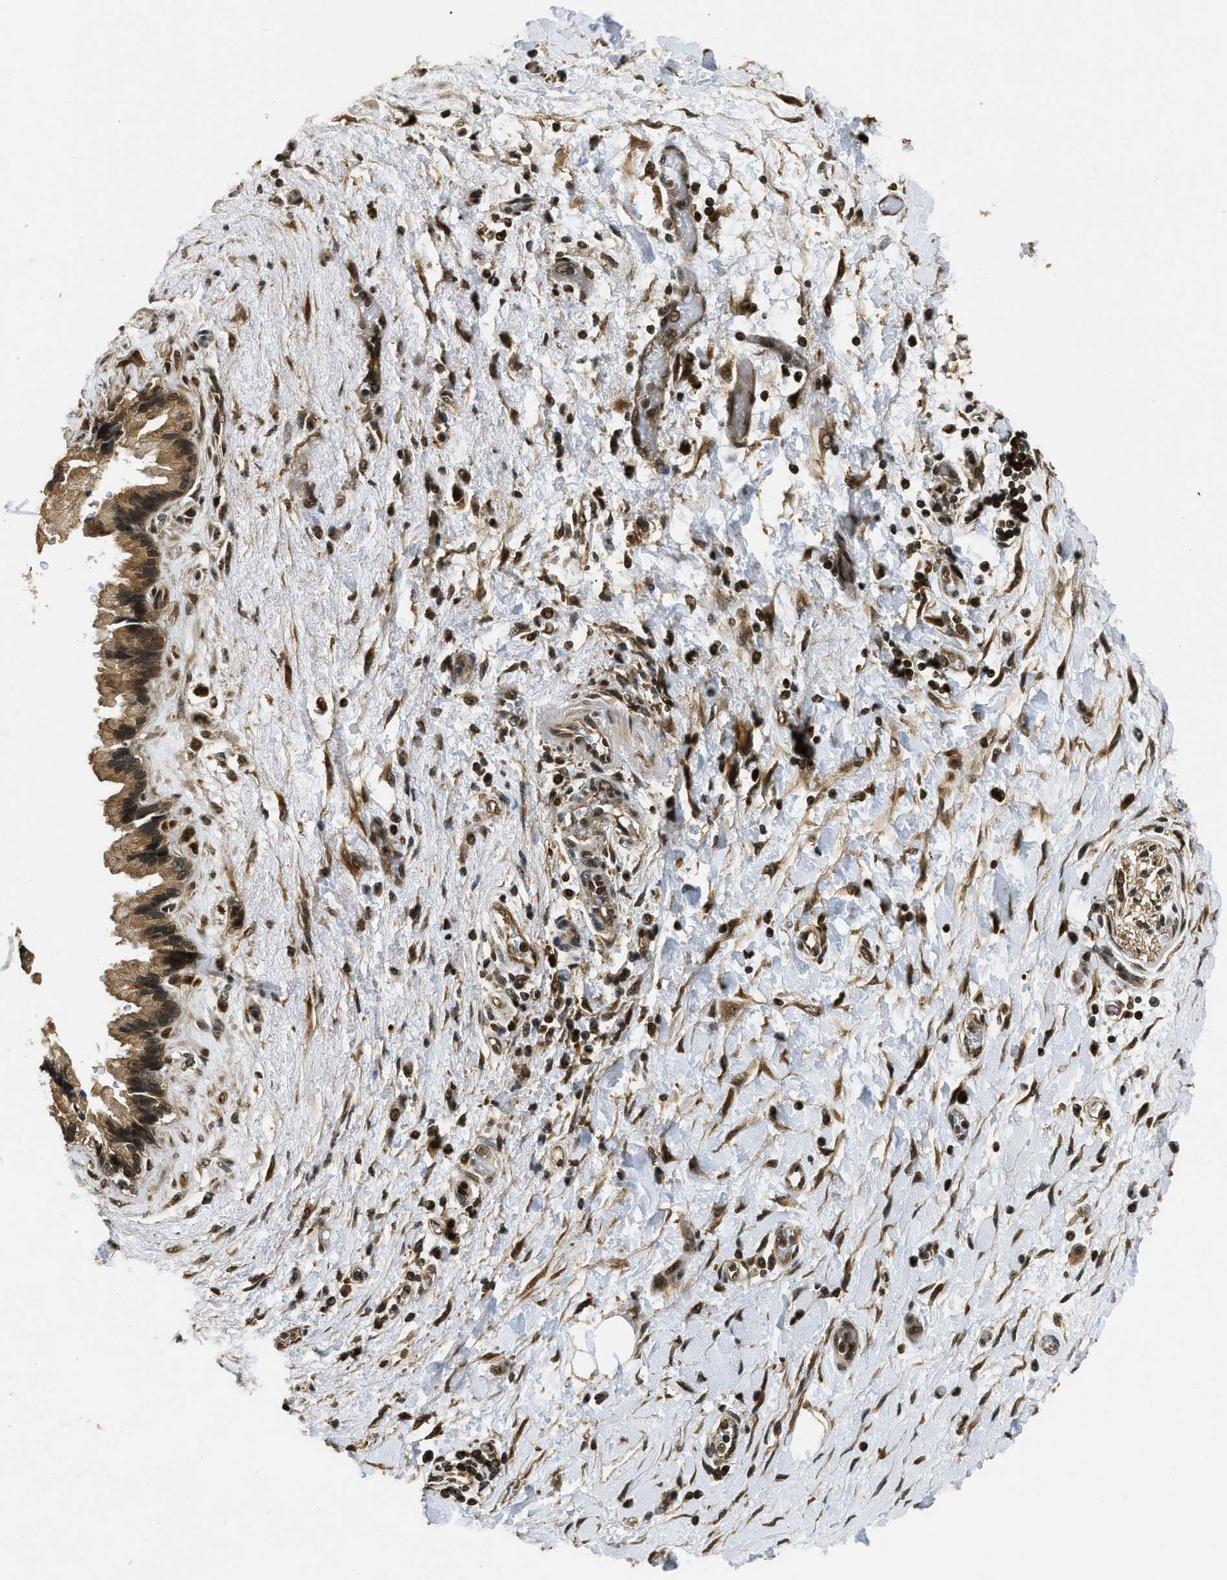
{"staining": {"intensity": "moderate", "quantity": ">75%", "location": "cytoplasmic/membranous,nuclear"}, "tissue": "pancreatic cancer", "cell_type": "Tumor cells", "image_type": "cancer", "snomed": [{"axis": "morphology", "description": "Adenocarcinoma, NOS"}, {"axis": "topography", "description": "Pancreas"}], "caption": "Moderate cytoplasmic/membranous and nuclear protein expression is appreciated in about >75% of tumor cells in pancreatic cancer (adenocarcinoma). The protein of interest is shown in brown color, while the nuclei are stained blue.", "gene": "ADSL", "patient": {"sex": "female", "age": 60}}